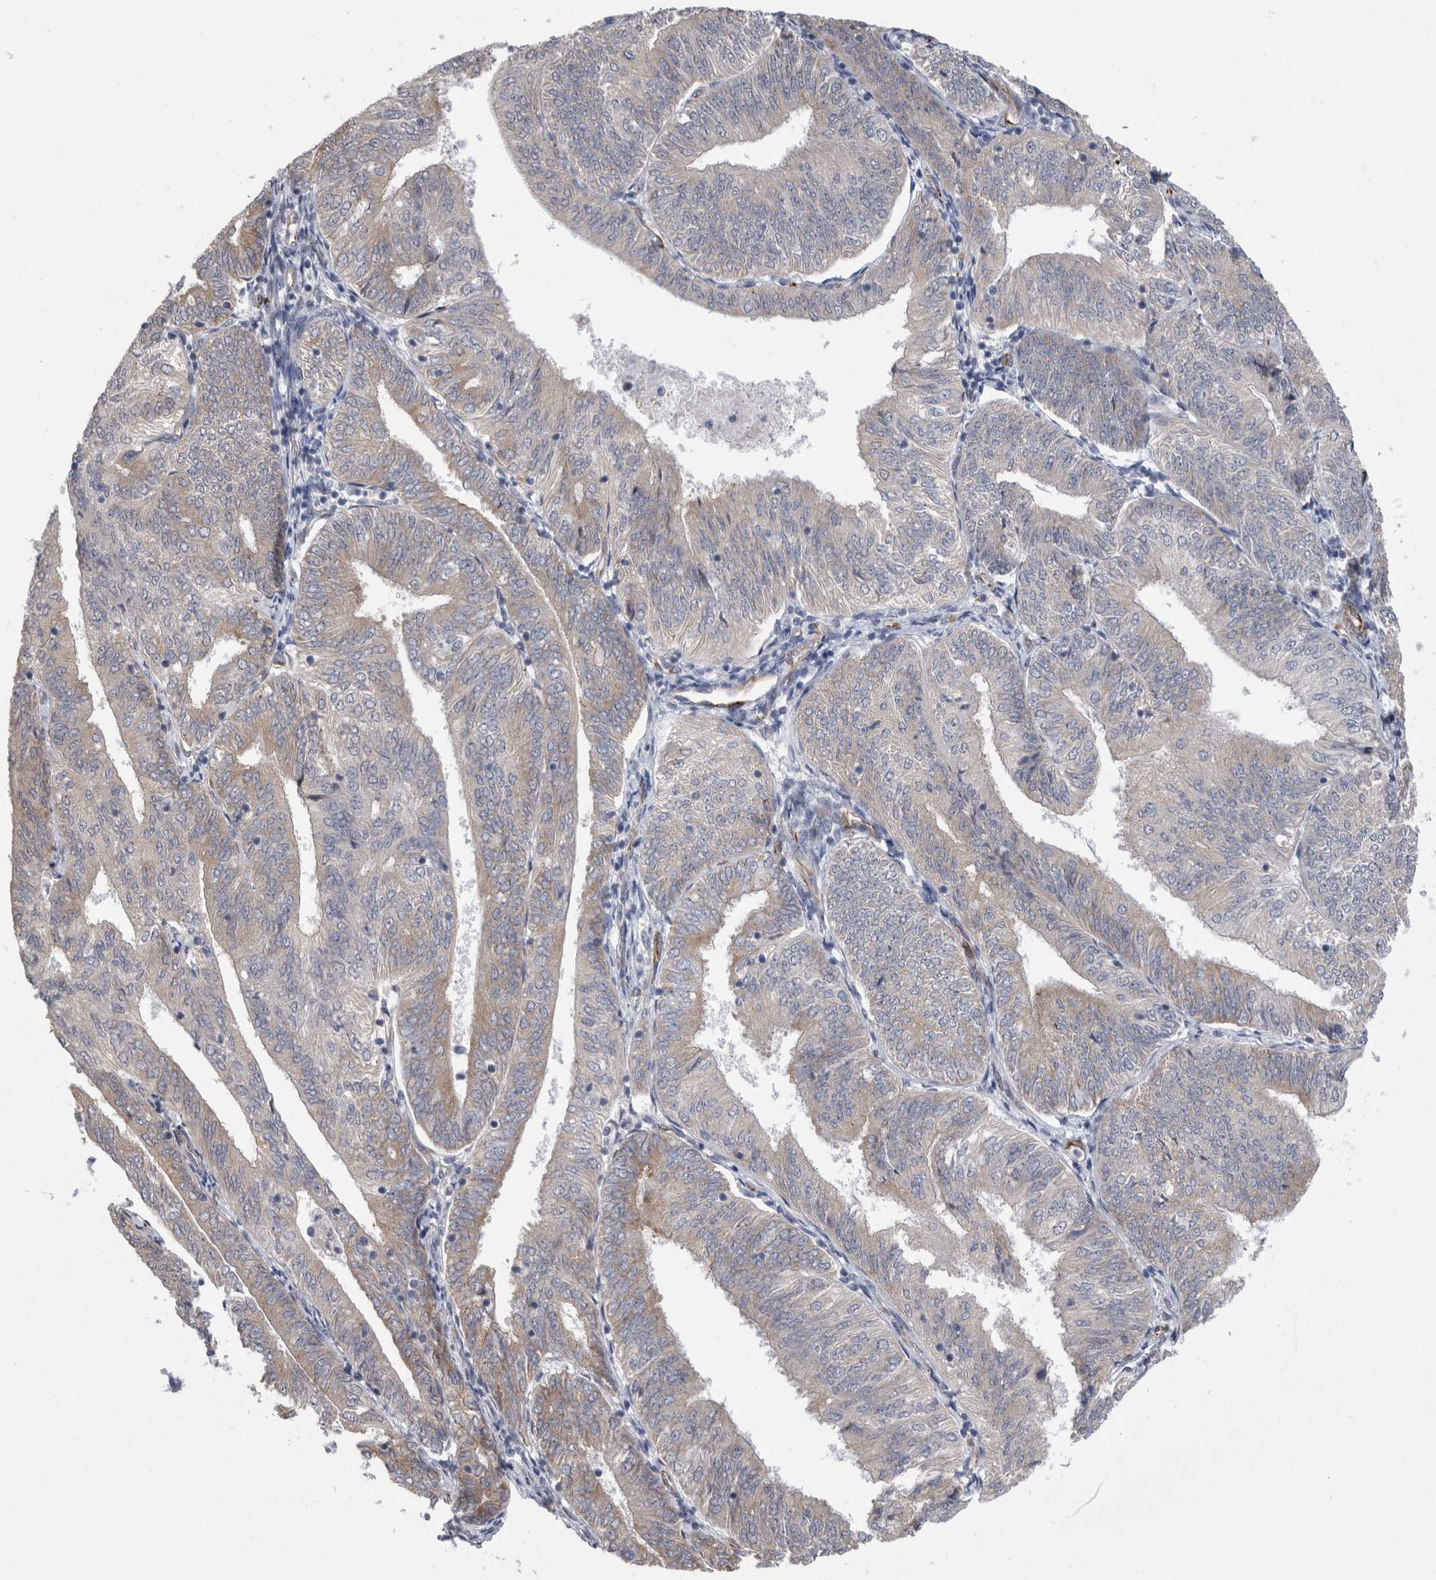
{"staining": {"intensity": "negative", "quantity": "none", "location": "none"}, "tissue": "endometrial cancer", "cell_type": "Tumor cells", "image_type": "cancer", "snomed": [{"axis": "morphology", "description": "Adenocarcinoma, NOS"}, {"axis": "topography", "description": "Endometrium"}], "caption": "The micrograph reveals no significant expression in tumor cells of adenocarcinoma (endometrial).", "gene": "FAM83H", "patient": {"sex": "female", "age": 58}}